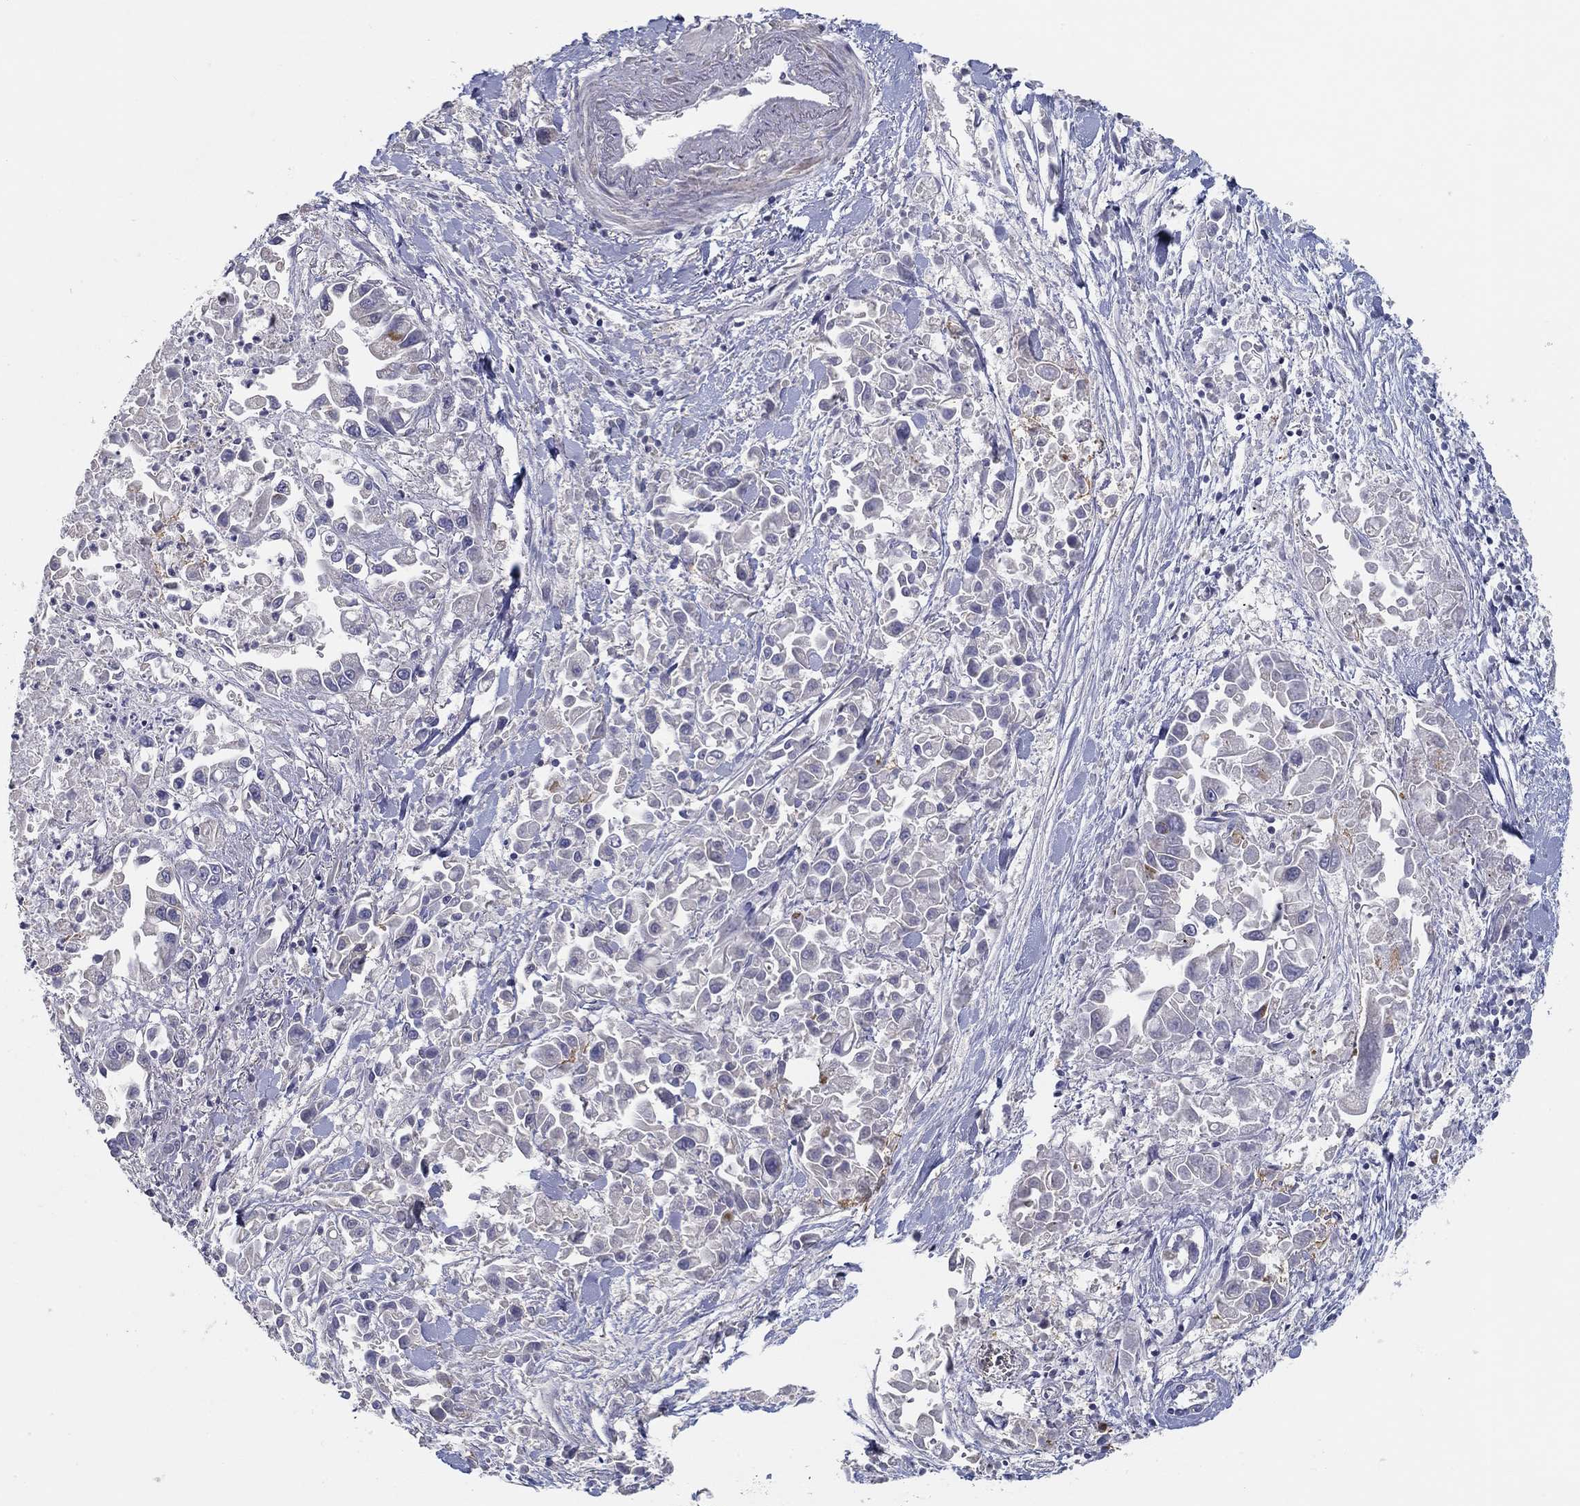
{"staining": {"intensity": "negative", "quantity": "none", "location": "none"}, "tissue": "pancreatic cancer", "cell_type": "Tumor cells", "image_type": "cancer", "snomed": [{"axis": "morphology", "description": "Adenocarcinoma, NOS"}, {"axis": "topography", "description": "Pancreas"}], "caption": "This is a image of immunohistochemistry staining of pancreatic cancer (adenocarcinoma), which shows no positivity in tumor cells.", "gene": "DOCK3", "patient": {"sex": "female", "age": 83}}